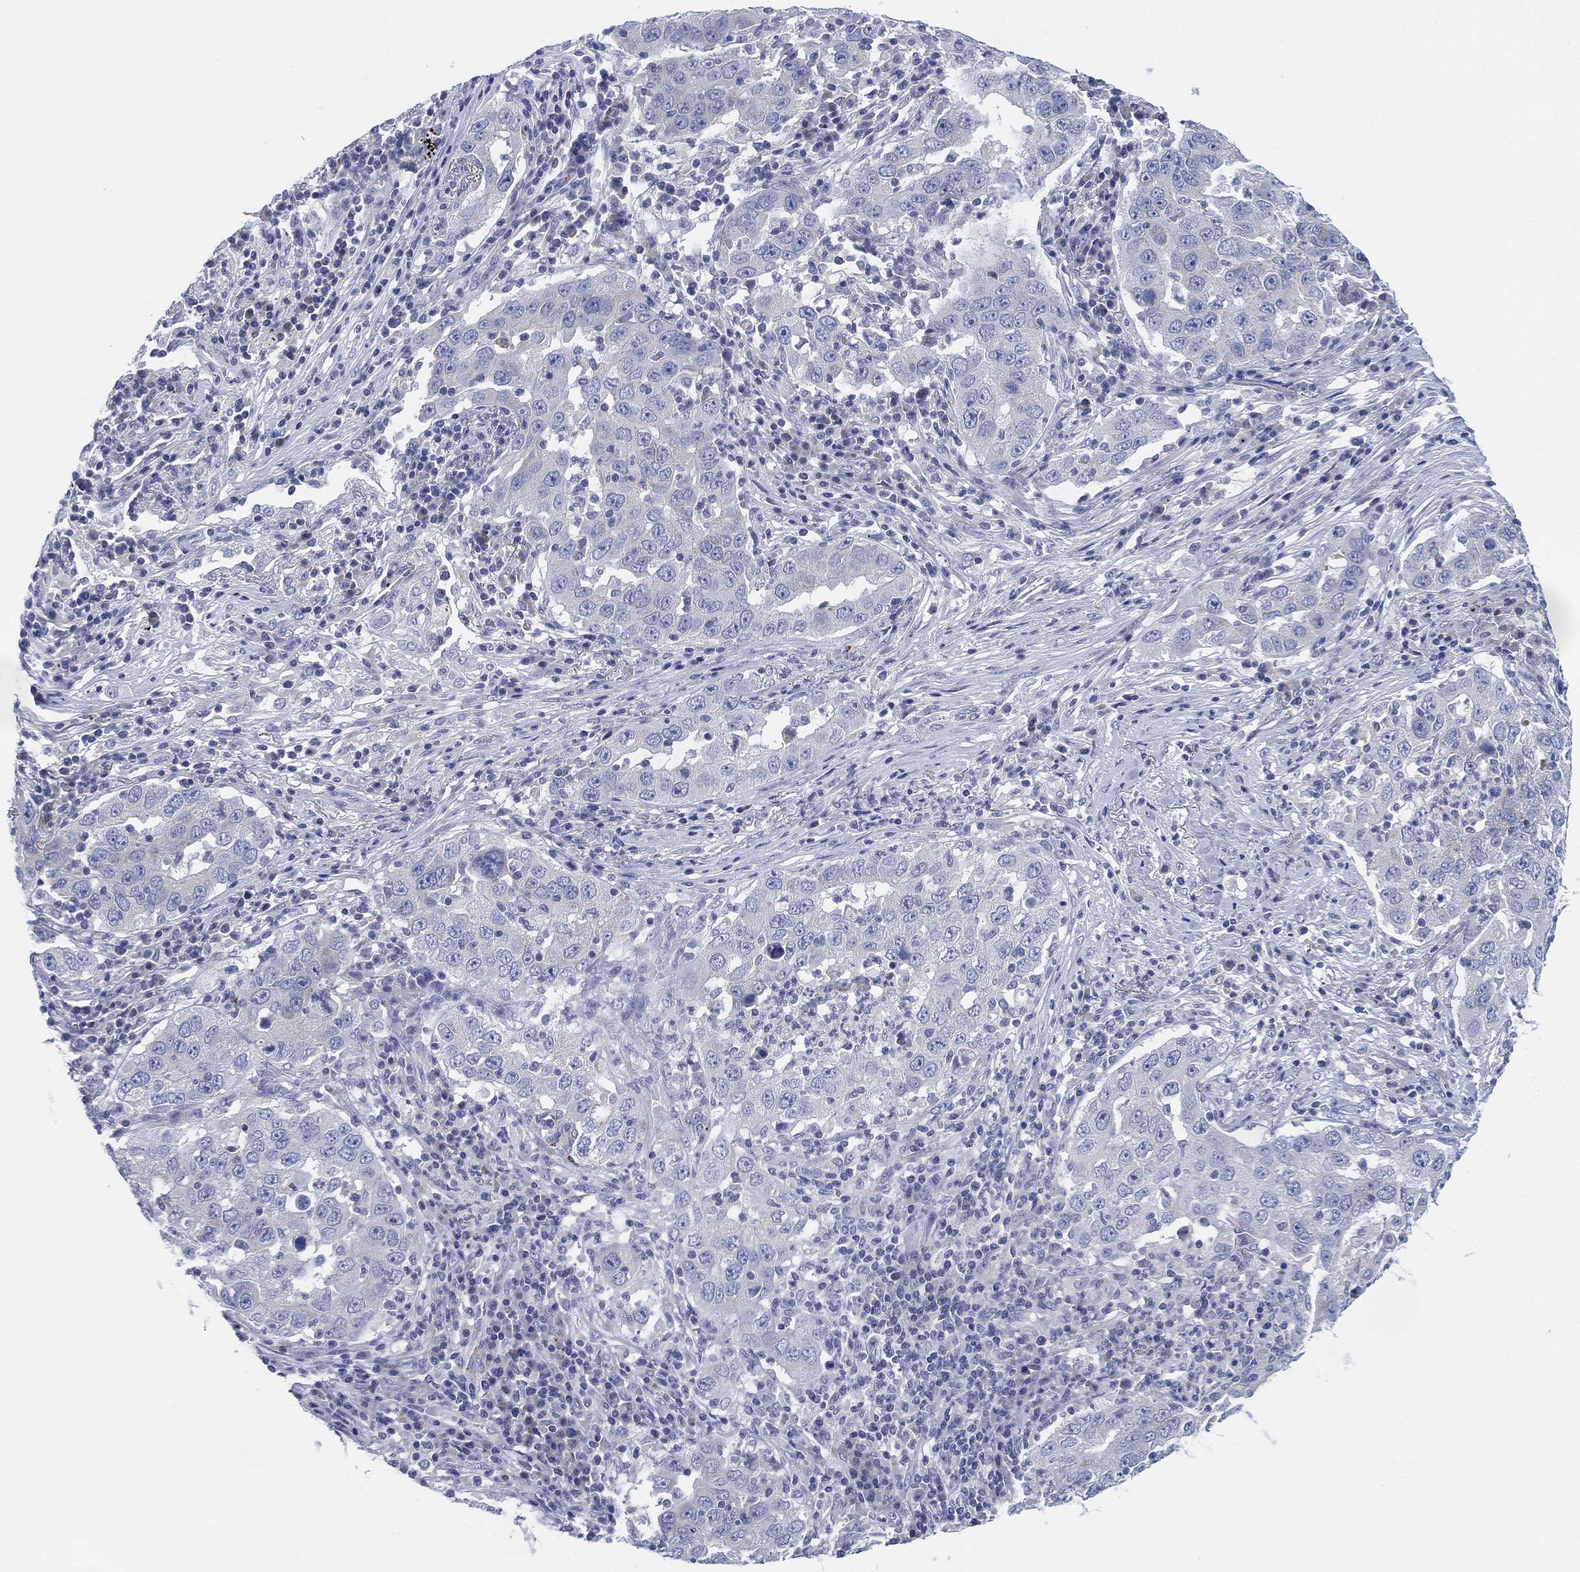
{"staining": {"intensity": "negative", "quantity": "none", "location": "none"}, "tissue": "lung cancer", "cell_type": "Tumor cells", "image_type": "cancer", "snomed": [{"axis": "morphology", "description": "Adenocarcinoma, NOS"}, {"axis": "topography", "description": "Lung"}], "caption": "Tumor cells are negative for protein expression in human lung cancer.", "gene": "ADAD2", "patient": {"sex": "male", "age": 73}}